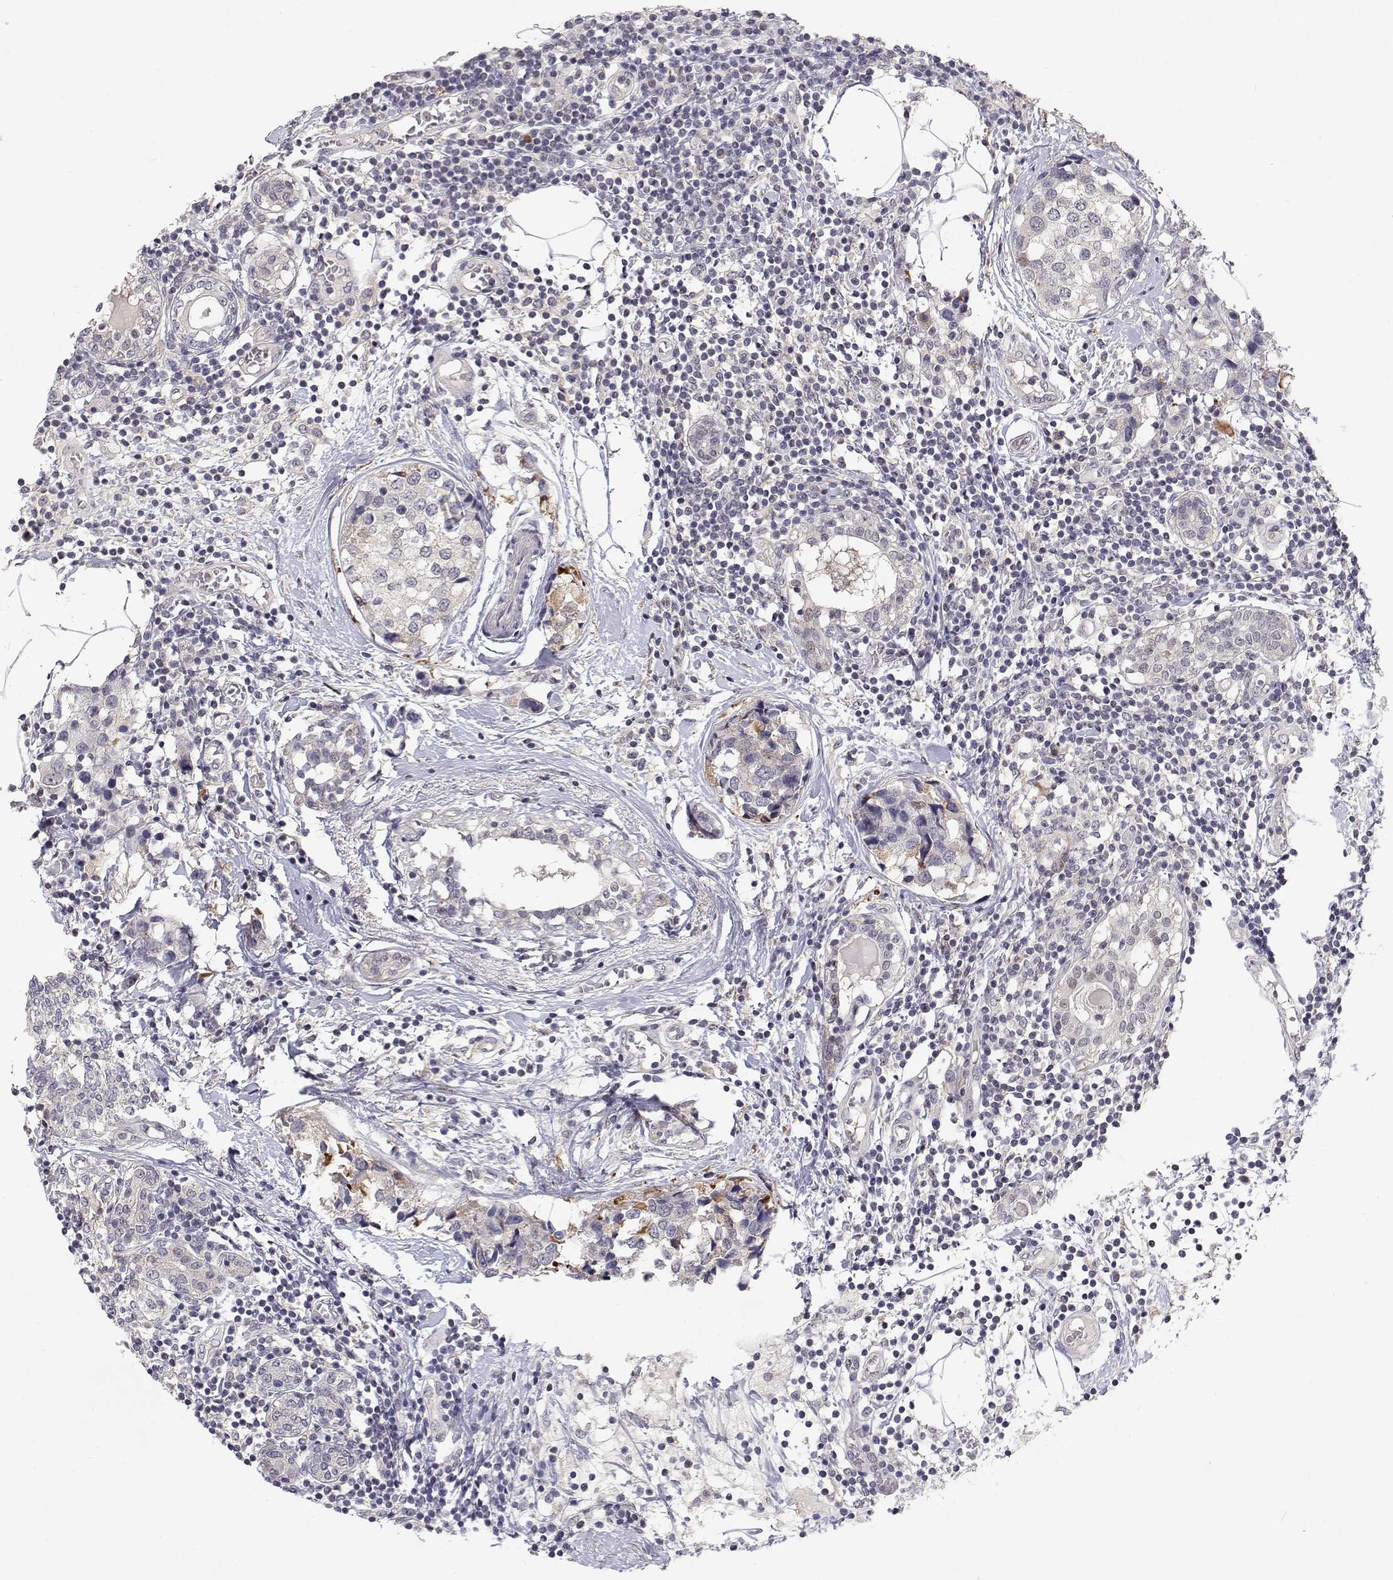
{"staining": {"intensity": "negative", "quantity": "none", "location": "none"}, "tissue": "breast cancer", "cell_type": "Tumor cells", "image_type": "cancer", "snomed": [{"axis": "morphology", "description": "Lobular carcinoma"}, {"axis": "topography", "description": "Breast"}], "caption": "This is an immunohistochemistry (IHC) micrograph of breast cancer (lobular carcinoma). There is no staining in tumor cells.", "gene": "MYPN", "patient": {"sex": "female", "age": 59}}